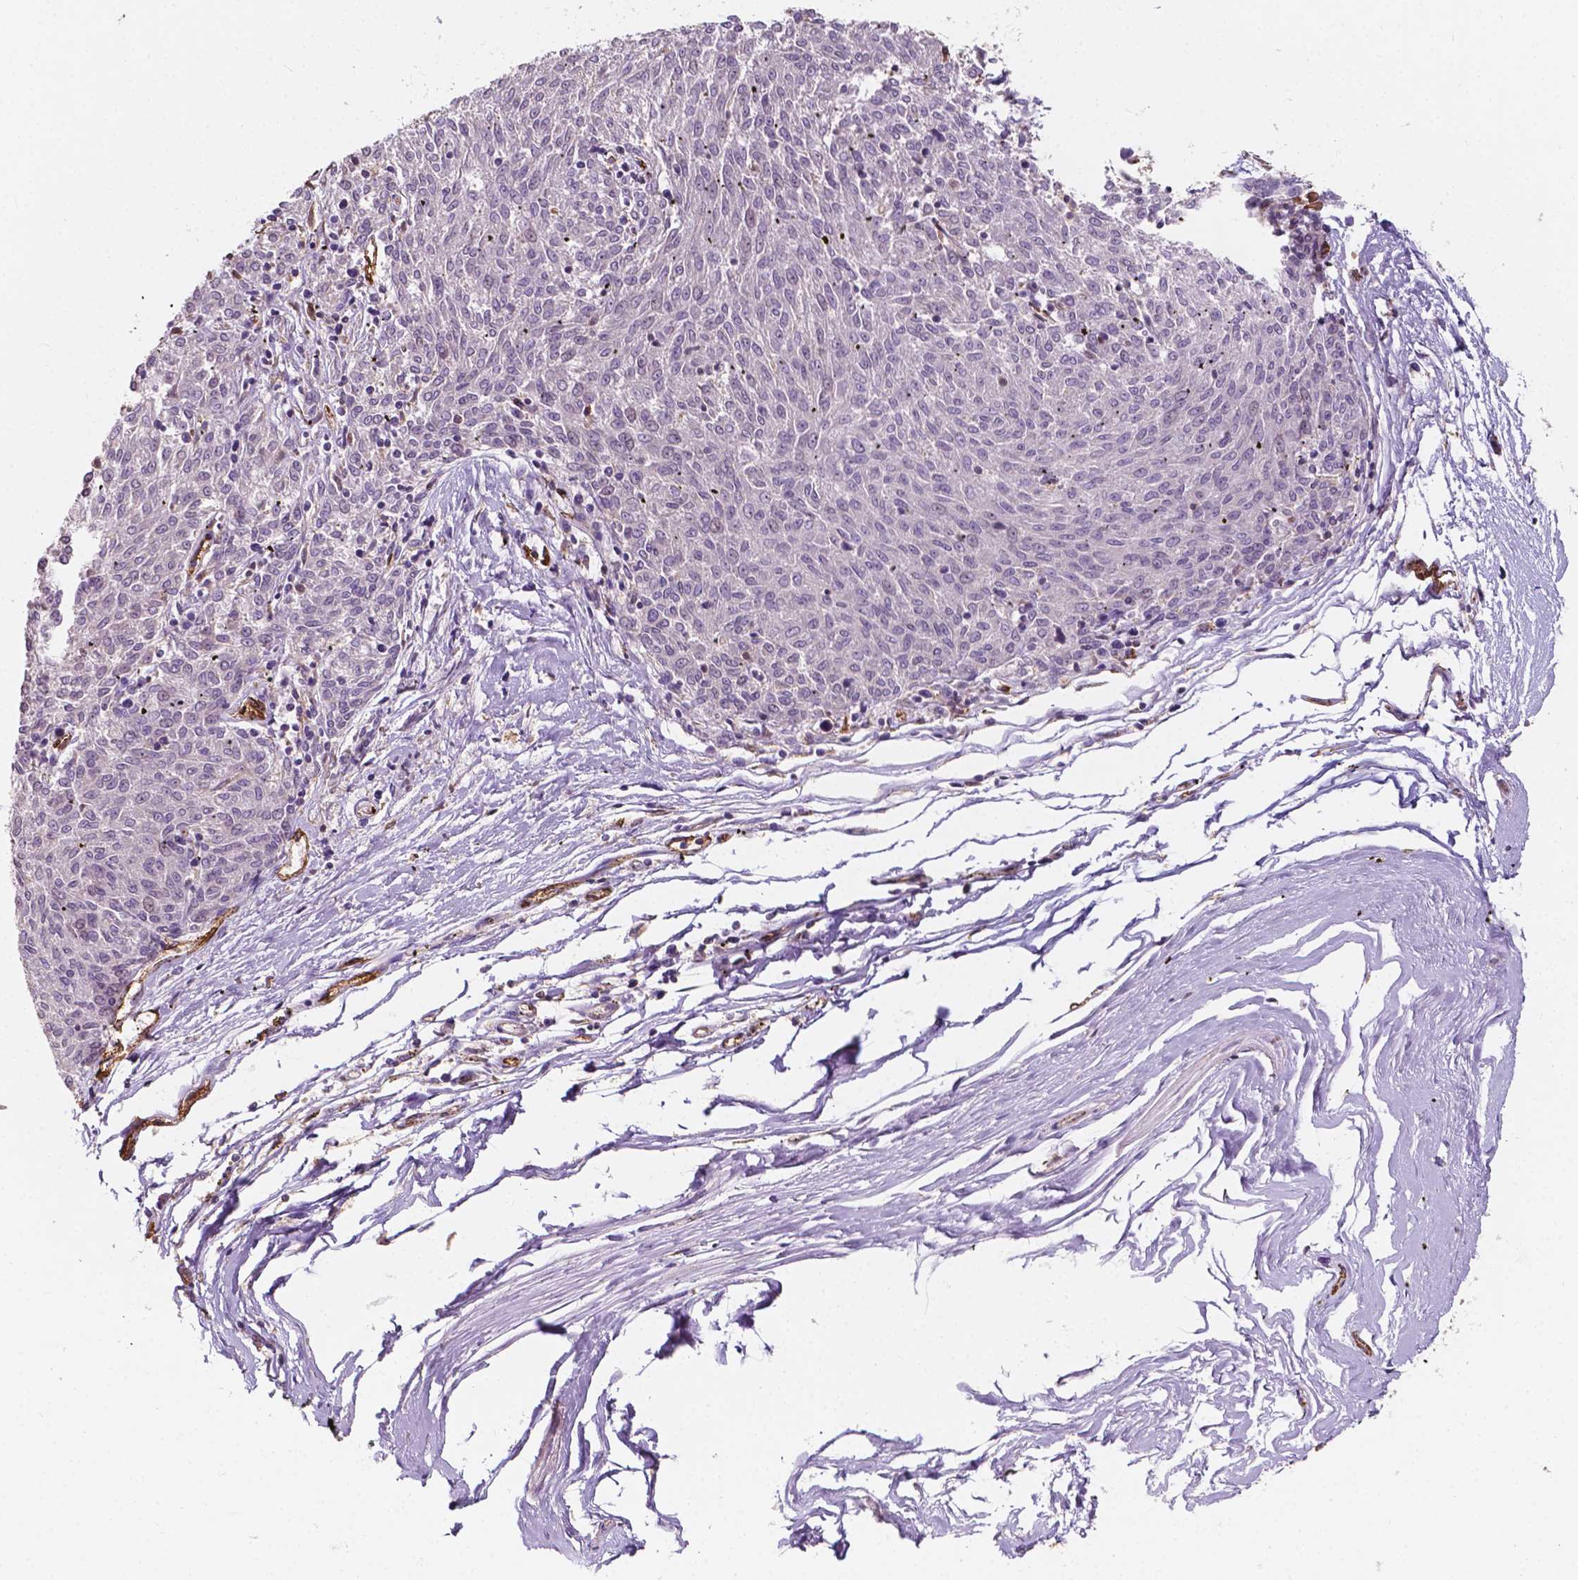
{"staining": {"intensity": "negative", "quantity": "none", "location": "none"}, "tissue": "melanoma", "cell_type": "Tumor cells", "image_type": "cancer", "snomed": [{"axis": "morphology", "description": "Malignant melanoma, NOS"}, {"axis": "topography", "description": "Skin"}], "caption": "Immunohistochemistry image of malignant melanoma stained for a protein (brown), which demonstrates no staining in tumor cells. (Immunohistochemistry, brightfield microscopy, high magnification).", "gene": "SLC22A4", "patient": {"sex": "female", "age": 72}}